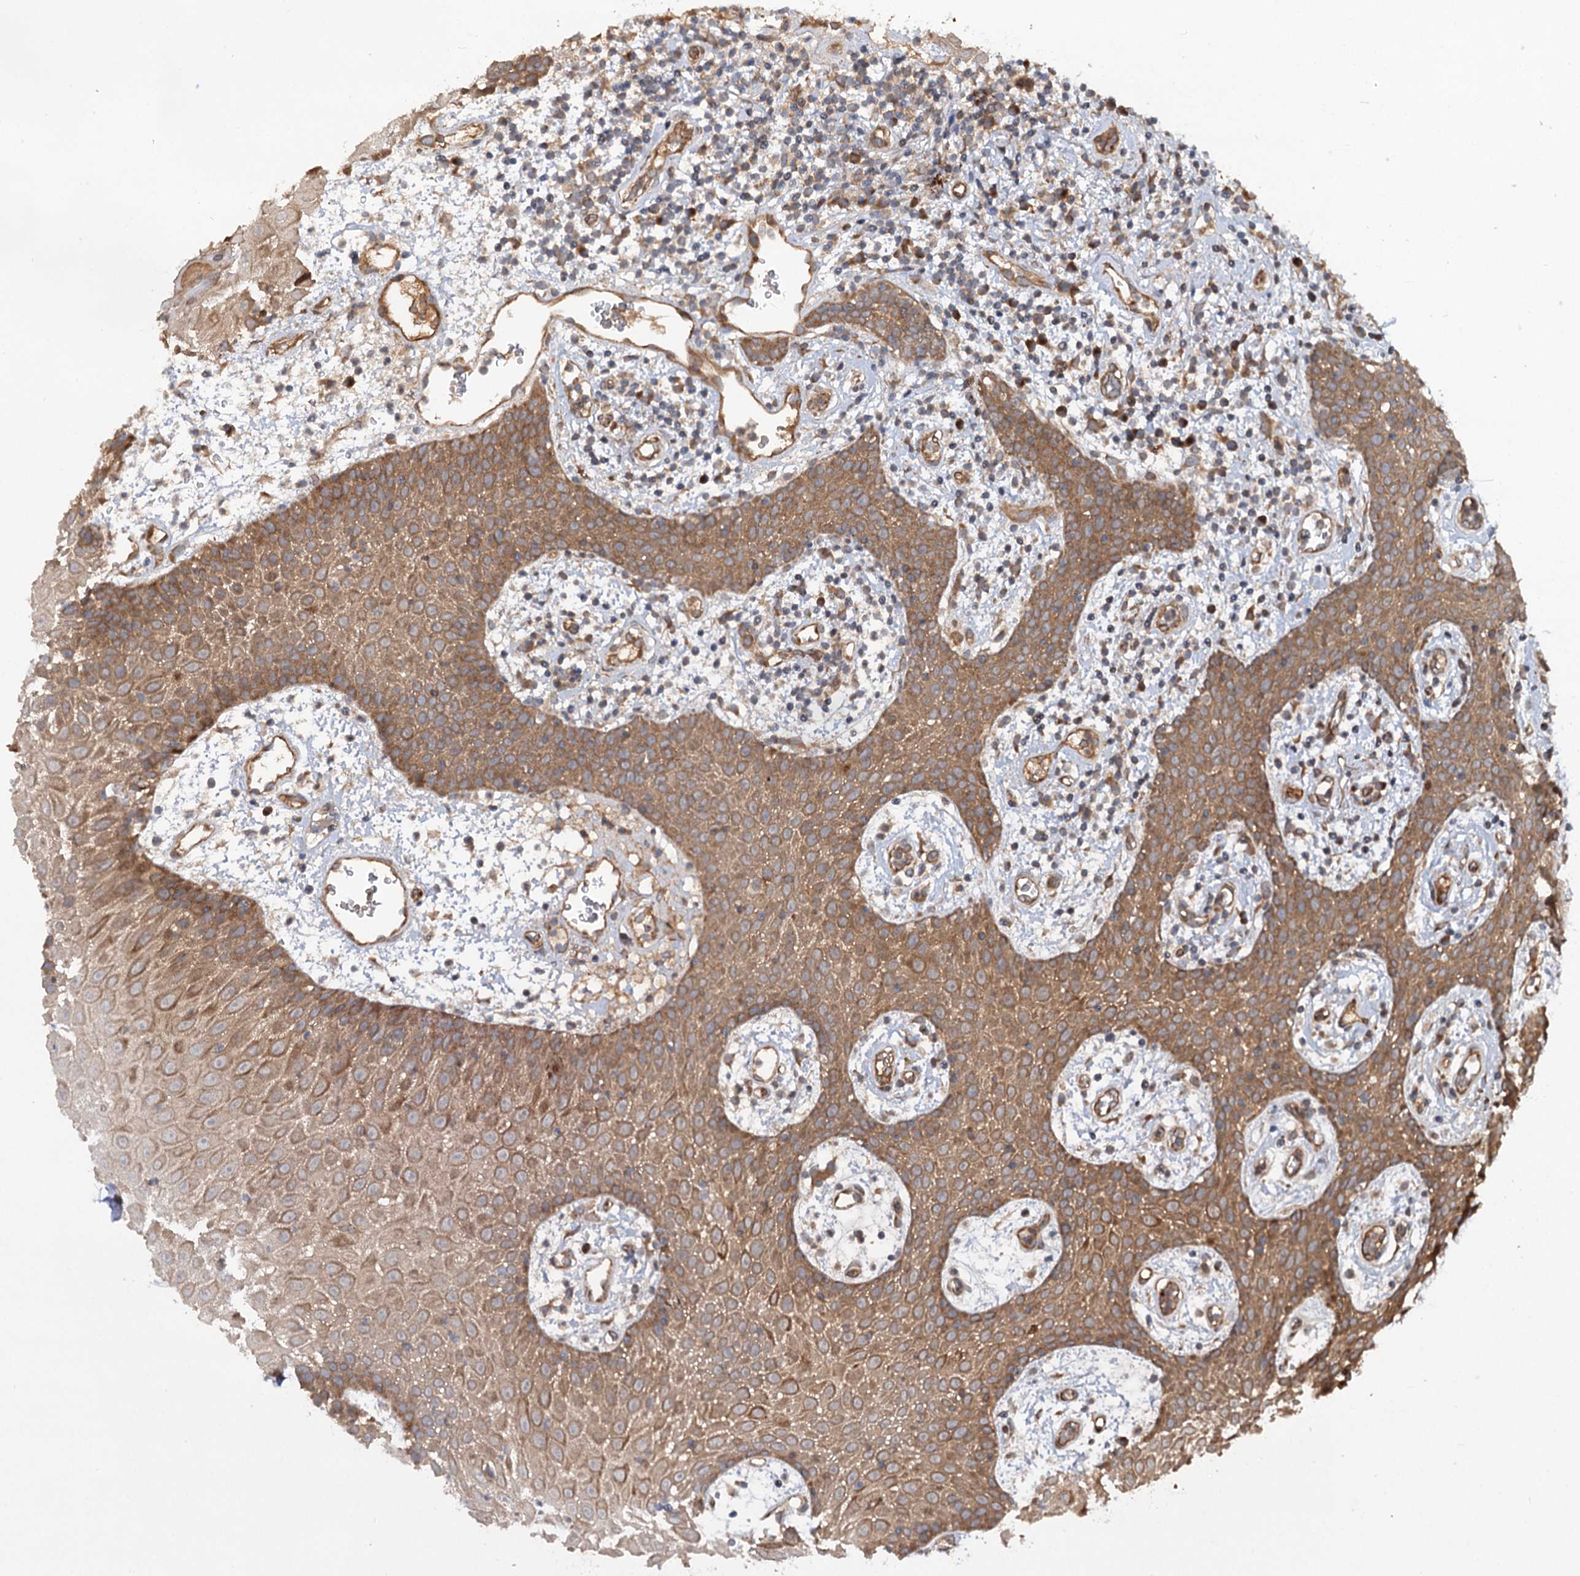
{"staining": {"intensity": "strong", "quantity": "25%-75%", "location": "cytoplasmic/membranous"}, "tissue": "oral mucosa", "cell_type": "Squamous epithelial cells", "image_type": "normal", "snomed": [{"axis": "morphology", "description": "Normal tissue, NOS"}, {"axis": "topography", "description": "Skeletal muscle"}, {"axis": "topography", "description": "Oral tissue"}, {"axis": "topography", "description": "Salivary gland"}, {"axis": "topography", "description": "Peripheral nerve tissue"}], "caption": "Immunohistochemical staining of benign human oral mucosa shows strong cytoplasmic/membranous protein expression in approximately 25%-75% of squamous epithelial cells.", "gene": "ADGRG4", "patient": {"sex": "male", "age": 54}}